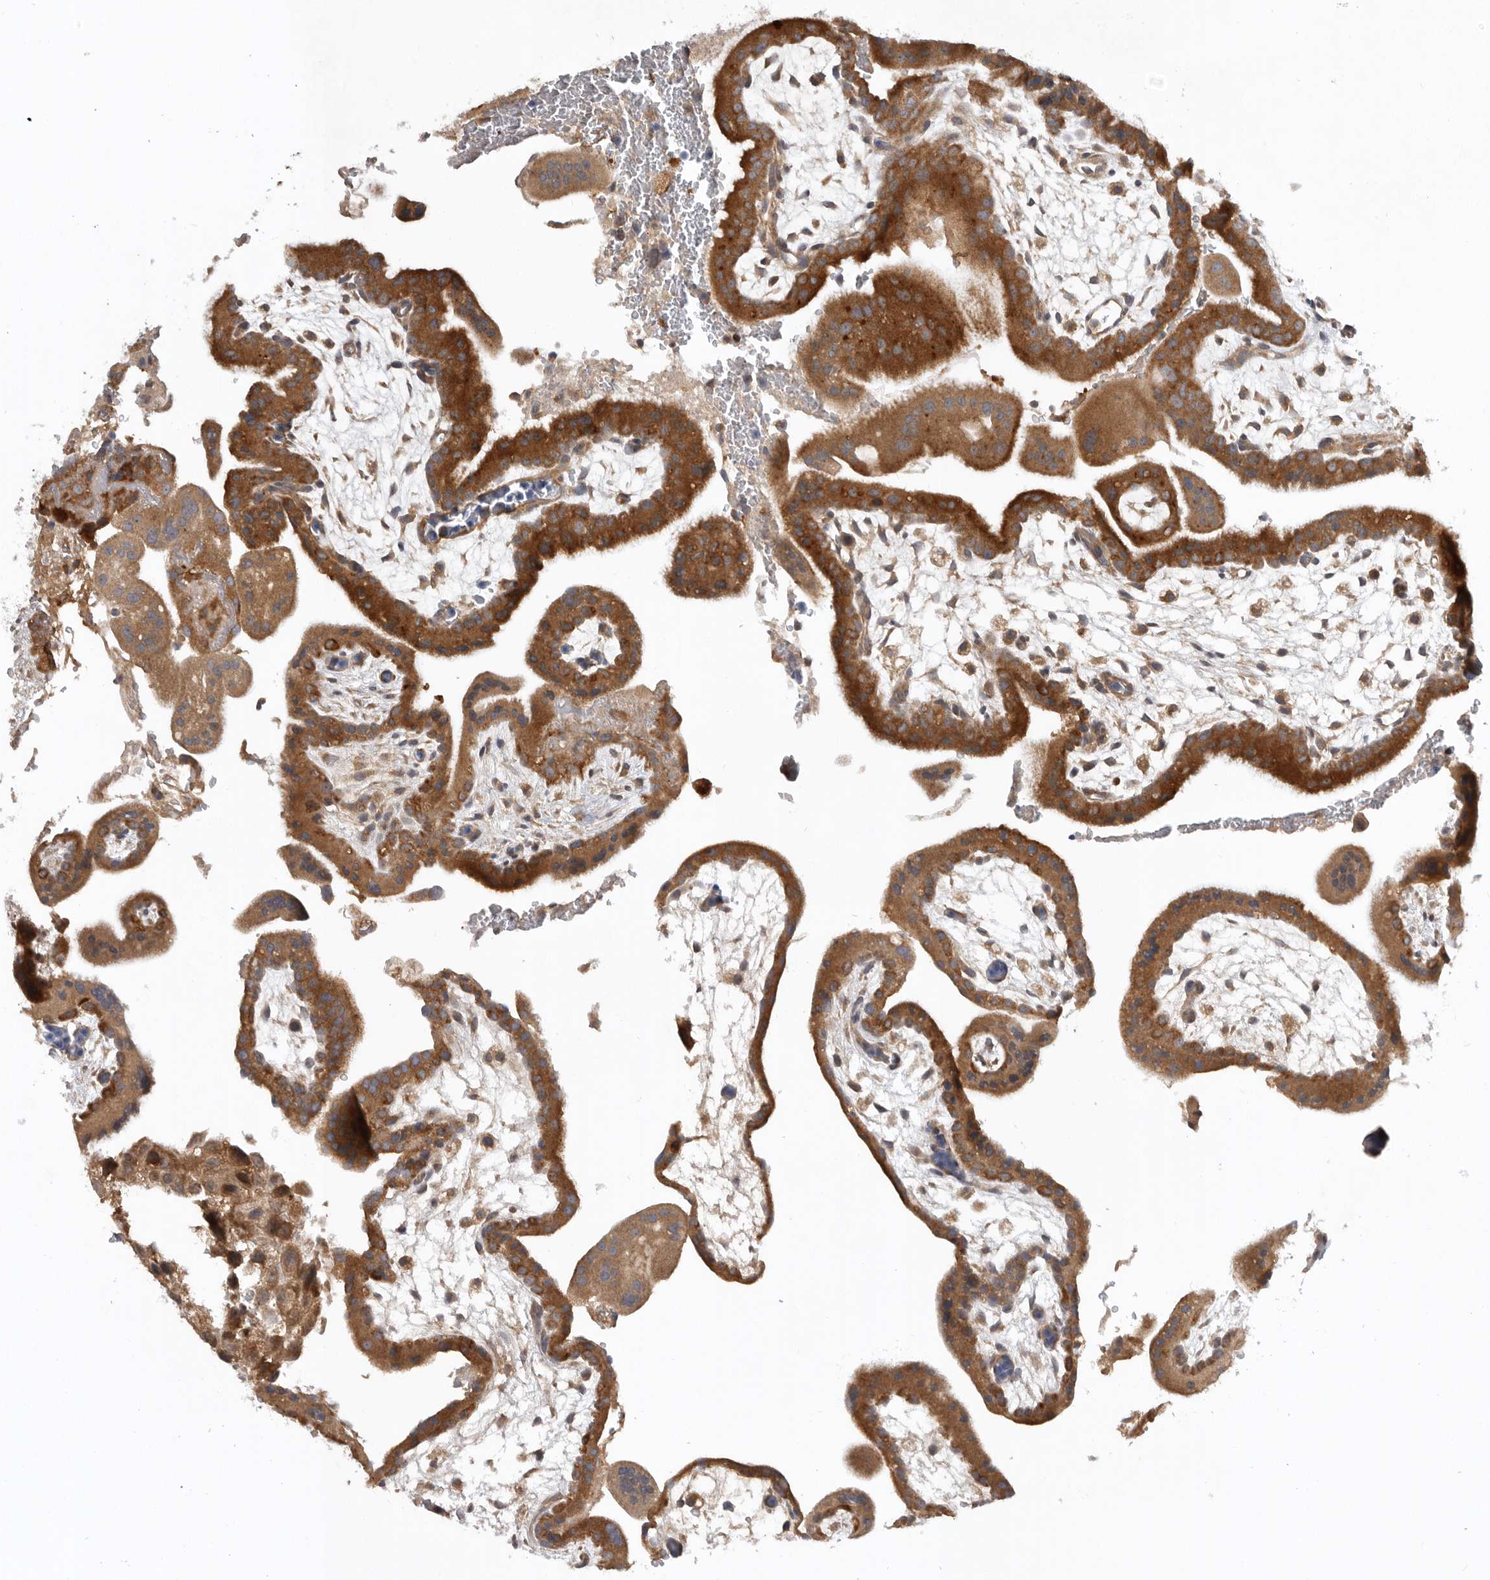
{"staining": {"intensity": "moderate", "quantity": ">75%", "location": "cytoplasmic/membranous"}, "tissue": "placenta", "cell_type": "Decidual cells", "image_type": "normal", "snomed": [{"axis": "morphology", "description": "Normal tissue, NOS"}, {"axis": "topography", "description": "Placenta"}], "caption": "Decidual cells demonstrate medium levels of moderate cytoplasmic/membranous positivity in approximately >75% of cells in benign human placenta.", "gene": "C1orf109", "patient": {"sex": "female", "age": 35}}